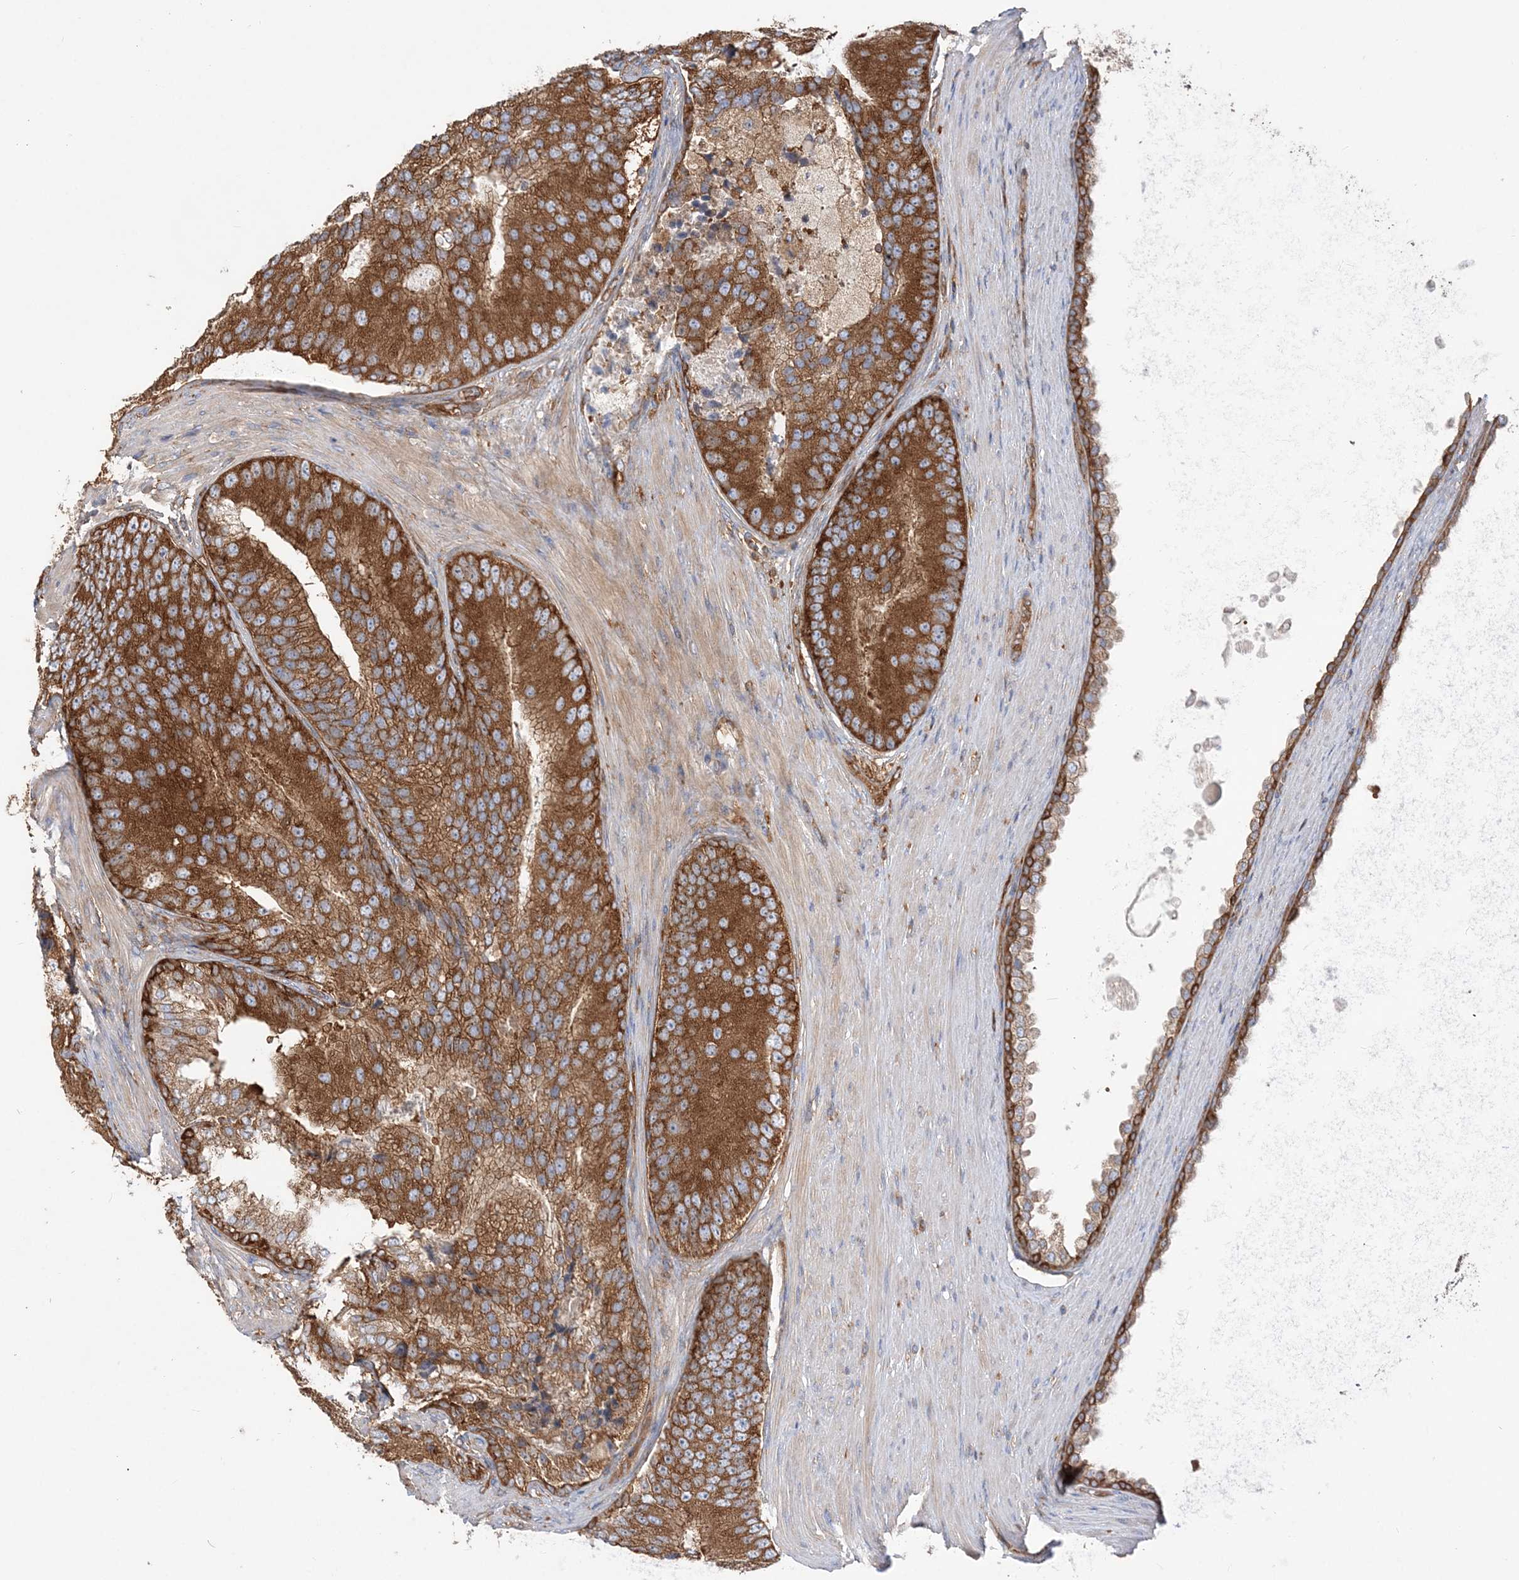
{"staining": {"intensity": "strong", "quantity": ">75%", "location": "cytoplasmic/membranous"}, "tissue": "prostate cancer", "cell_type": "Tumor cells", "image_type": "cancer", "snomed": [{"axis": "morphology", "description": "Adenocarcinoma, High grade"}, {"axis": "topography", "description": "Prostate"}], "caption": "DAB immunohistochemical staining of human prostate cancer reveals strong cytoplasmic/membranous protein expression in about >75% of tumor cells. Using DAB (brown) and hematoxylin (blue) stains, captured at high magnification using brightfield microscopy.", "gene": "TBC1D5", "patient": {"sex": "male", "age": 70}}